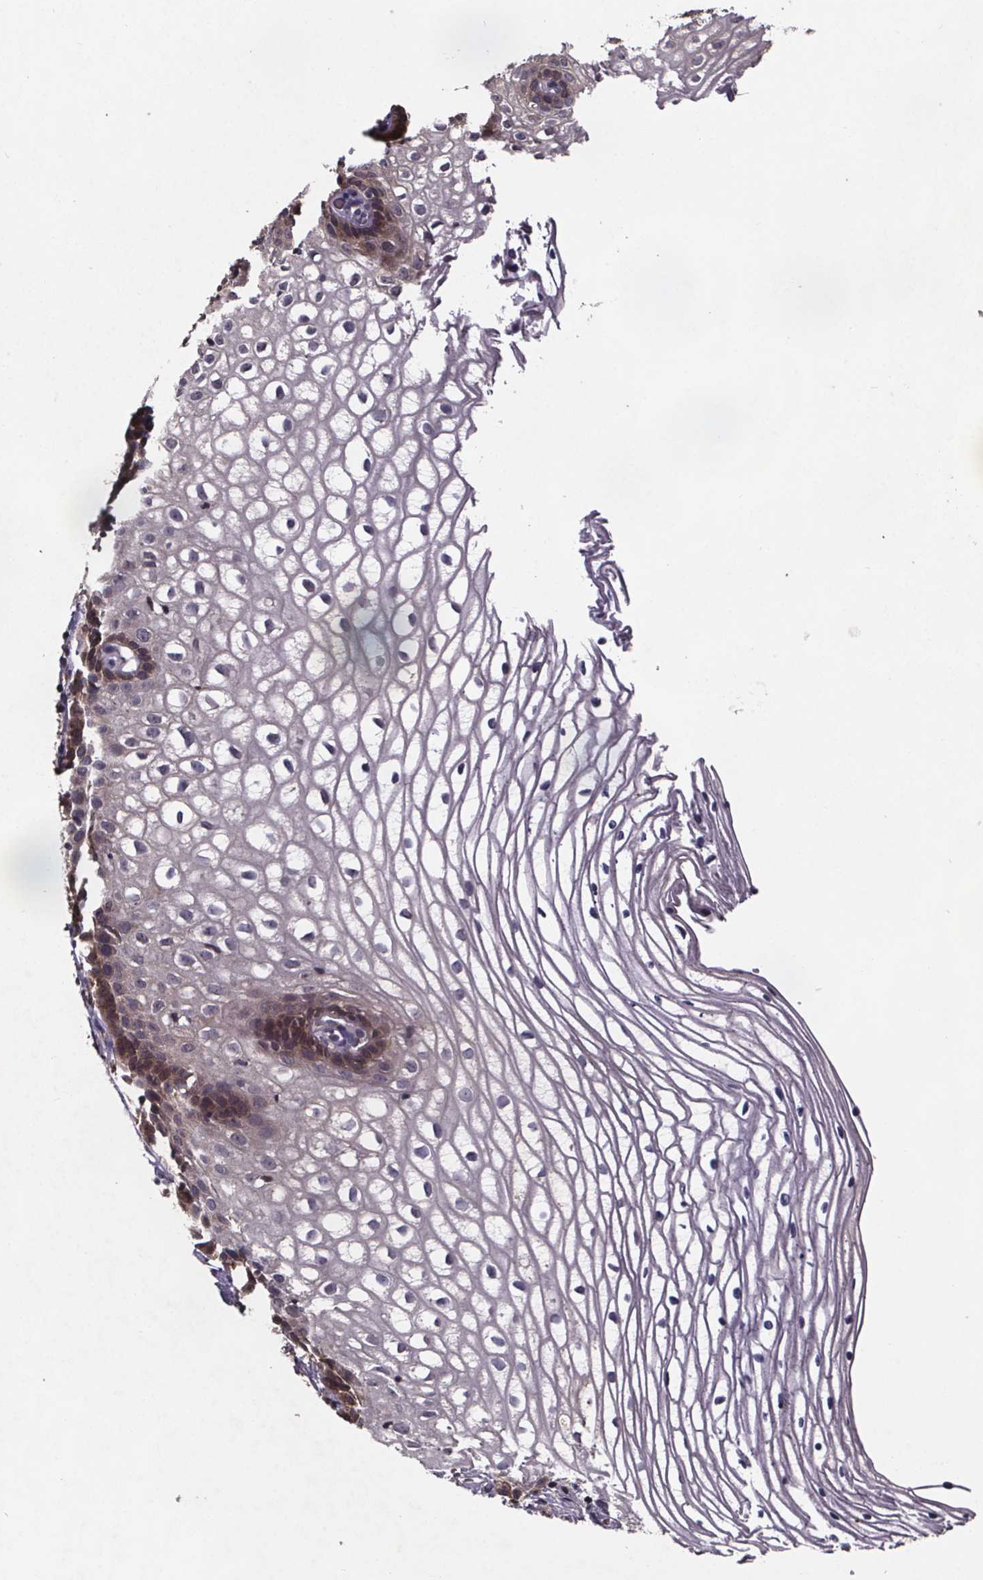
{"staining": {"intensity": "strong", "quantity": ">75%", "location": "cytoplasmic/membranous"}, "tissue": "cervix", "cell_type": "Glandular cells", "image_type": "normal", "snomed": [{"axis": "morphology", "description": "Normal tissue, NOS"}, {"axis": "topography", "description": "Cervix"}], "caption": "This histopathology image demonstrates IHC staining of benign cervix, with high strong cytoplasmic/membranous expression in about >75% of glandular cells.", "gene": "FASTKD3", "patient": {"sex": "female", "age": 40}}